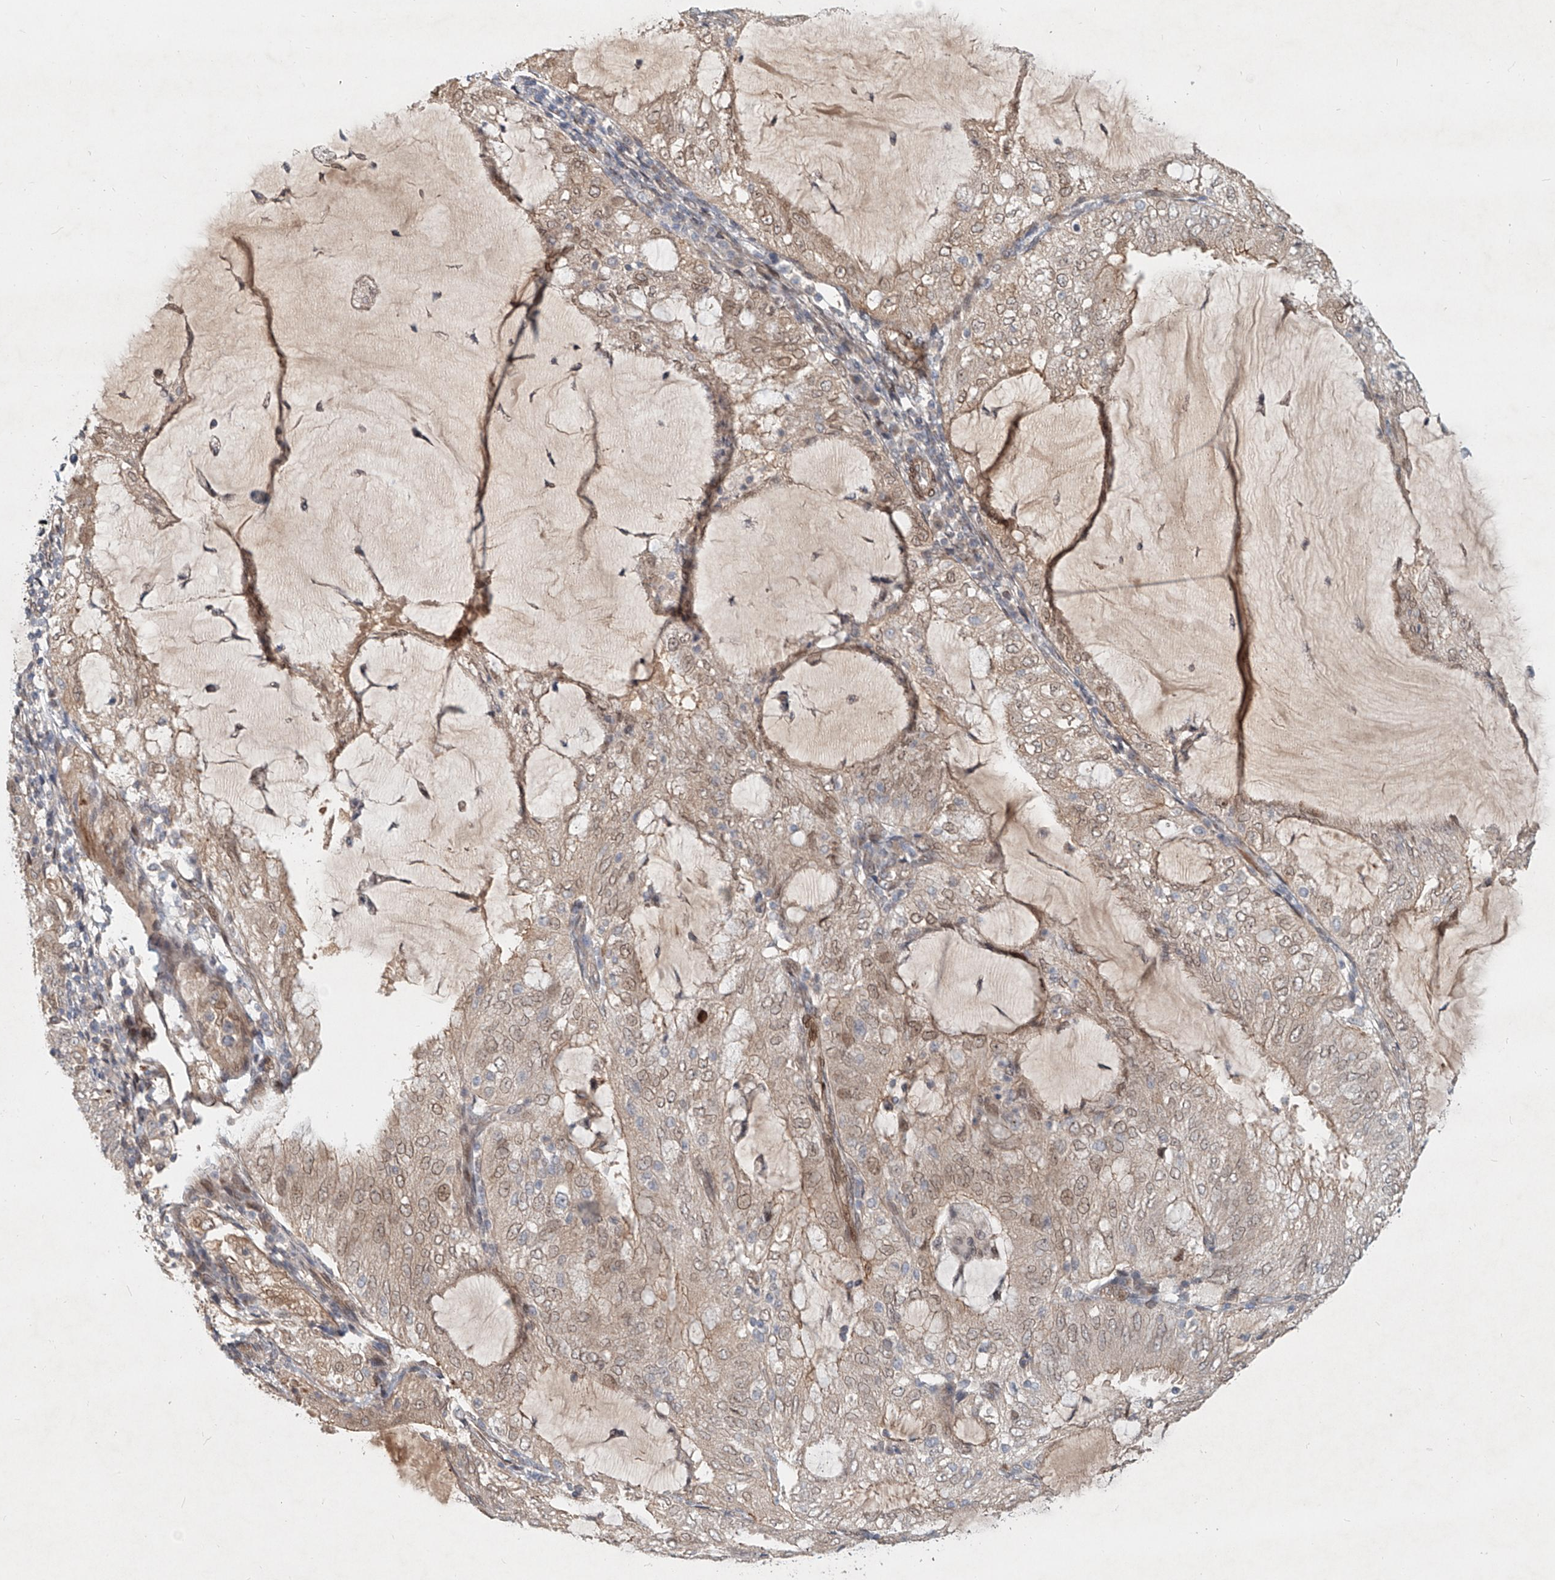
{"staining": {"intensity": "weak", "quantity": "25%-75%", "location": "cytoplasmic/membranous,nuclear"}, "tissue": "endometrial cancer", "cell_type": "Tumor cells", "image_type": "cancer", "snomed": [{"axis": "morphology", "description": "Adenocarcinoma, NOS"}, {"axis": "topography", "description": "Endometrium"}], "caption": "Weak cytoplasmic/membranous and nuclear staining is identified in about 25%-75% of tumor cells in adenocarcinoma (endometrial). Using DAB (3,3'-diaminobenzidine) (brown) and hematoxylin (blue) stains, captured at high magnification using brightfield microscopy.", "gene": "SASH1", "patient": {"sex": "female", "age": 81}}